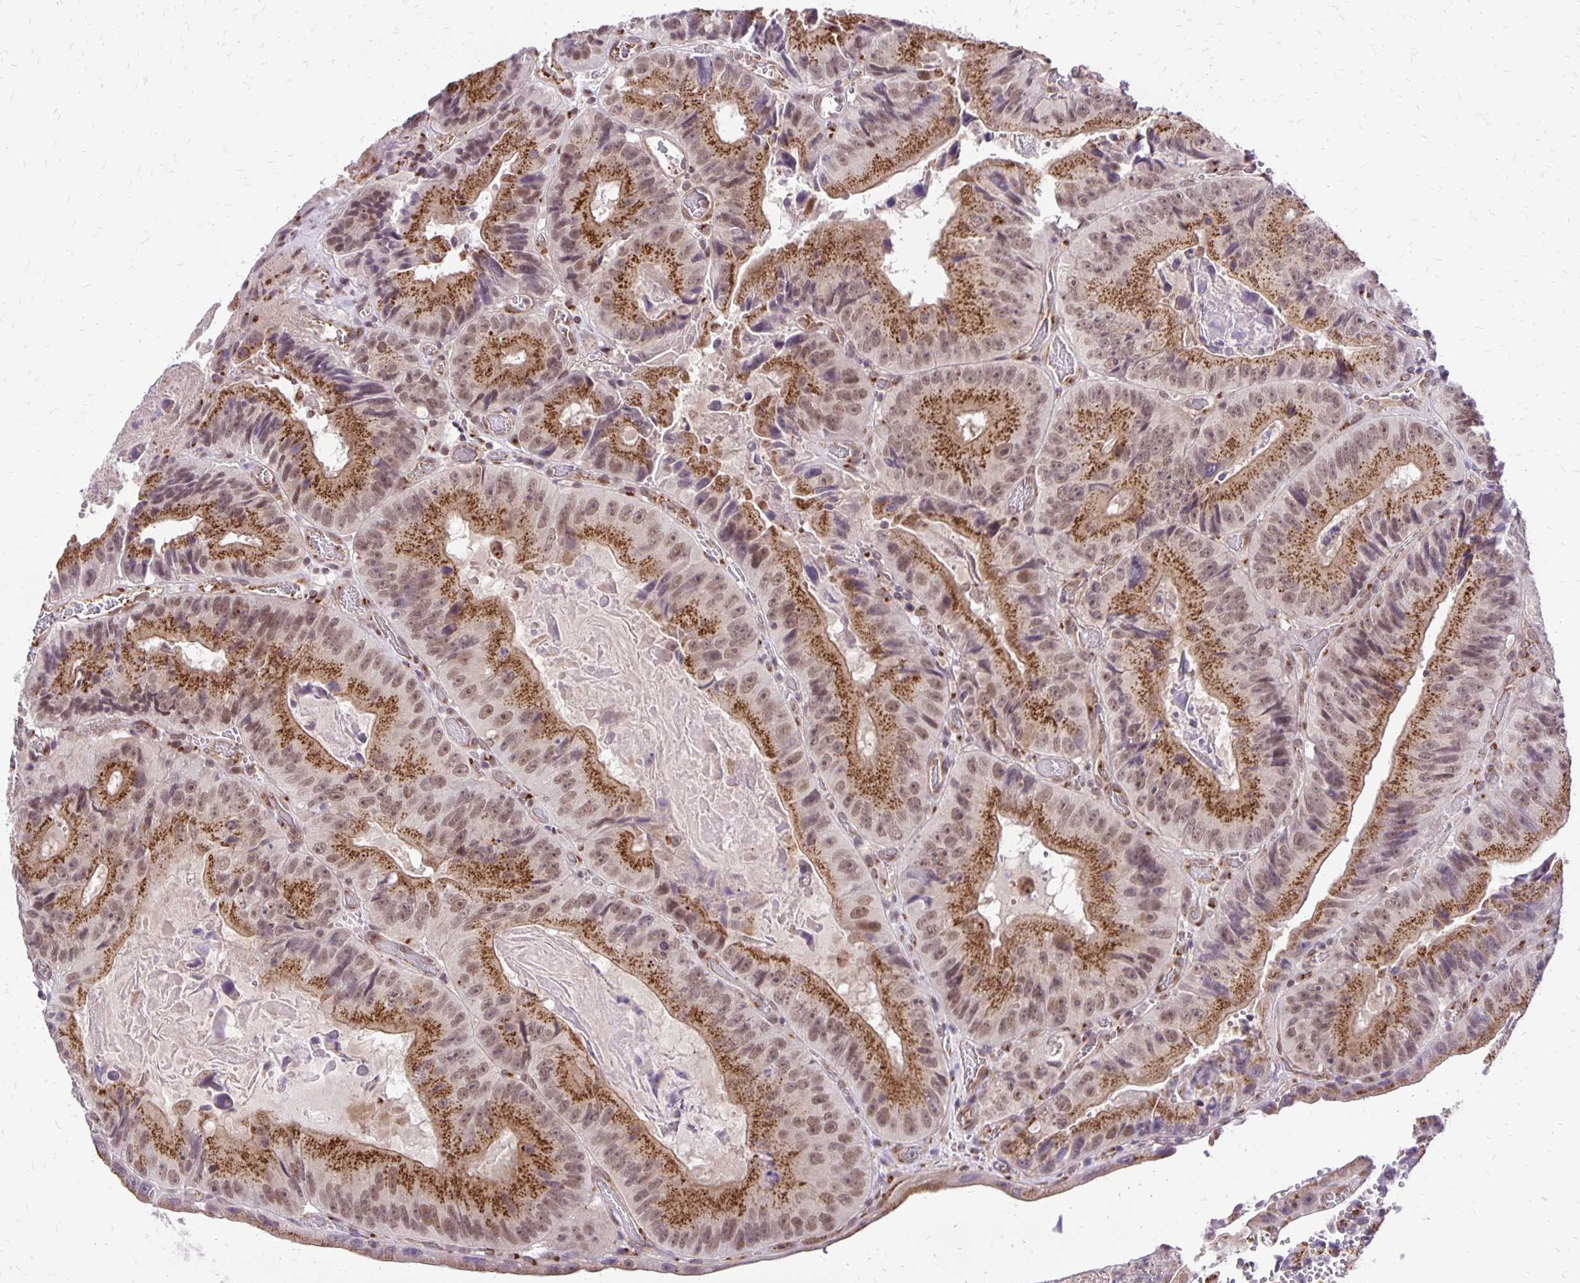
{"staining": {"intensity": "strong", "quantity": ">75%", "location": "cytoplasmic/membranous,nuclear"}, "tissue": "colorectal cancer", "cell_type": "Tumor cells", "image_type": "cancer", "snomed": [{"axis": "morphology", "description": "Adenocarcinoma, NOS"}, {"axis": "topography", "description": "Colon"}], "caption": "Protein staining exhibits strong cytoplasmic/membranous and nuclear expression in about >75% of tumor cells in colorectal adenocarcinoma.", "gene": "GOLGA5", "patient": {"sex": "female", "age": 86}}